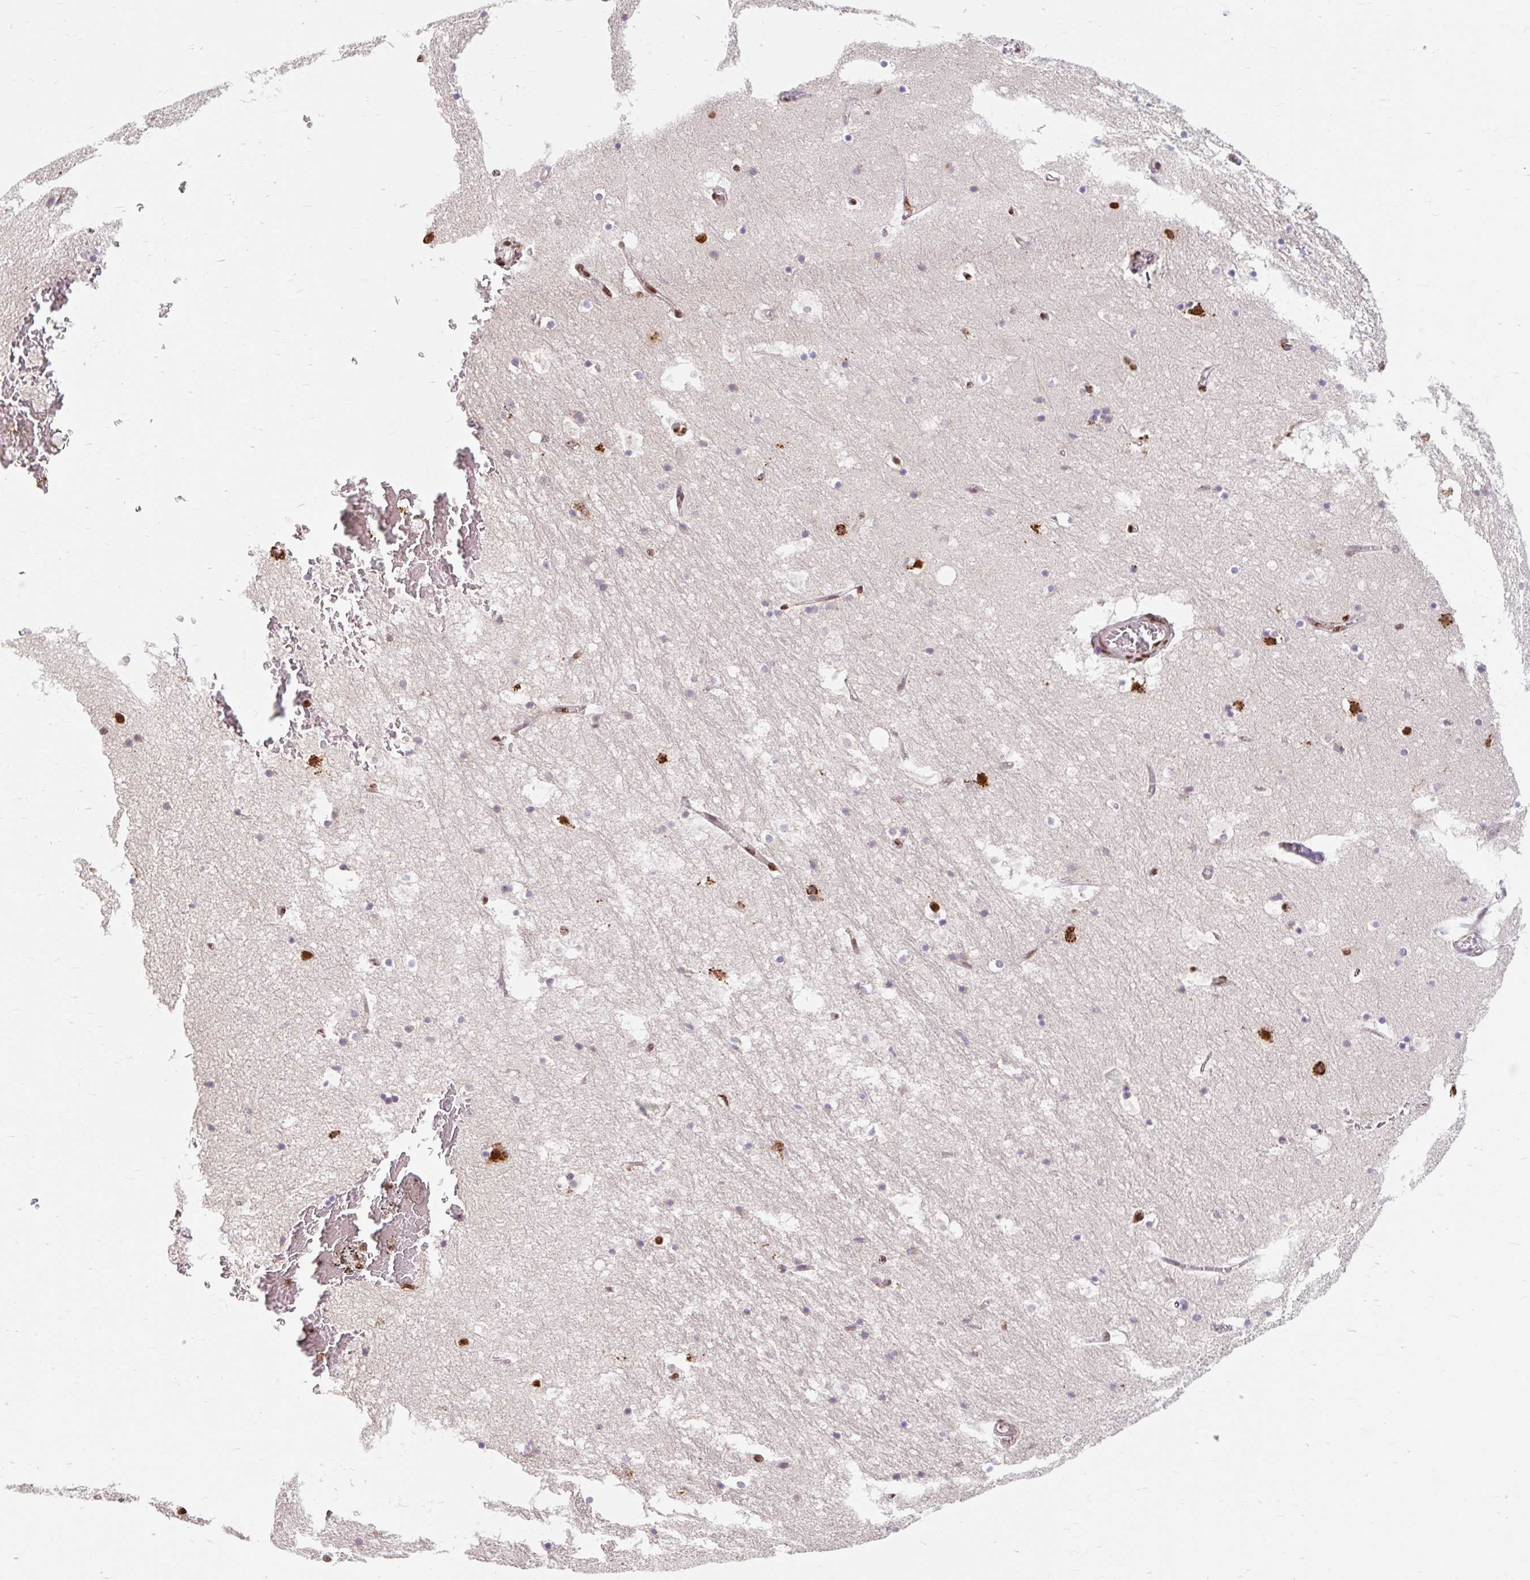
{"staining": {"intensity": "strong", "quantity": "25%-75%", "location": "nuclear"}, "tissue": "hippocampus", "cell_type": "Glial cells", "image_type": "normal", "snomed": [{"axis": "morphology", "description": "Normal tissue, NOS"}, {"axis": "topography", "description": "Hippocampus"}], "caption": "High-power microscopy captured an immunohistochemistry (IHC) image of normal hippocampus, revealing strong nuclear positivity in about 25%-75% of glial cells. The staining was performed using DAB, with brown indicating positive protein expression. Nuclei are stained blue with hematoxylin.", "gene": "BICRA", "patient": {"sex": "female", "age": 52}}